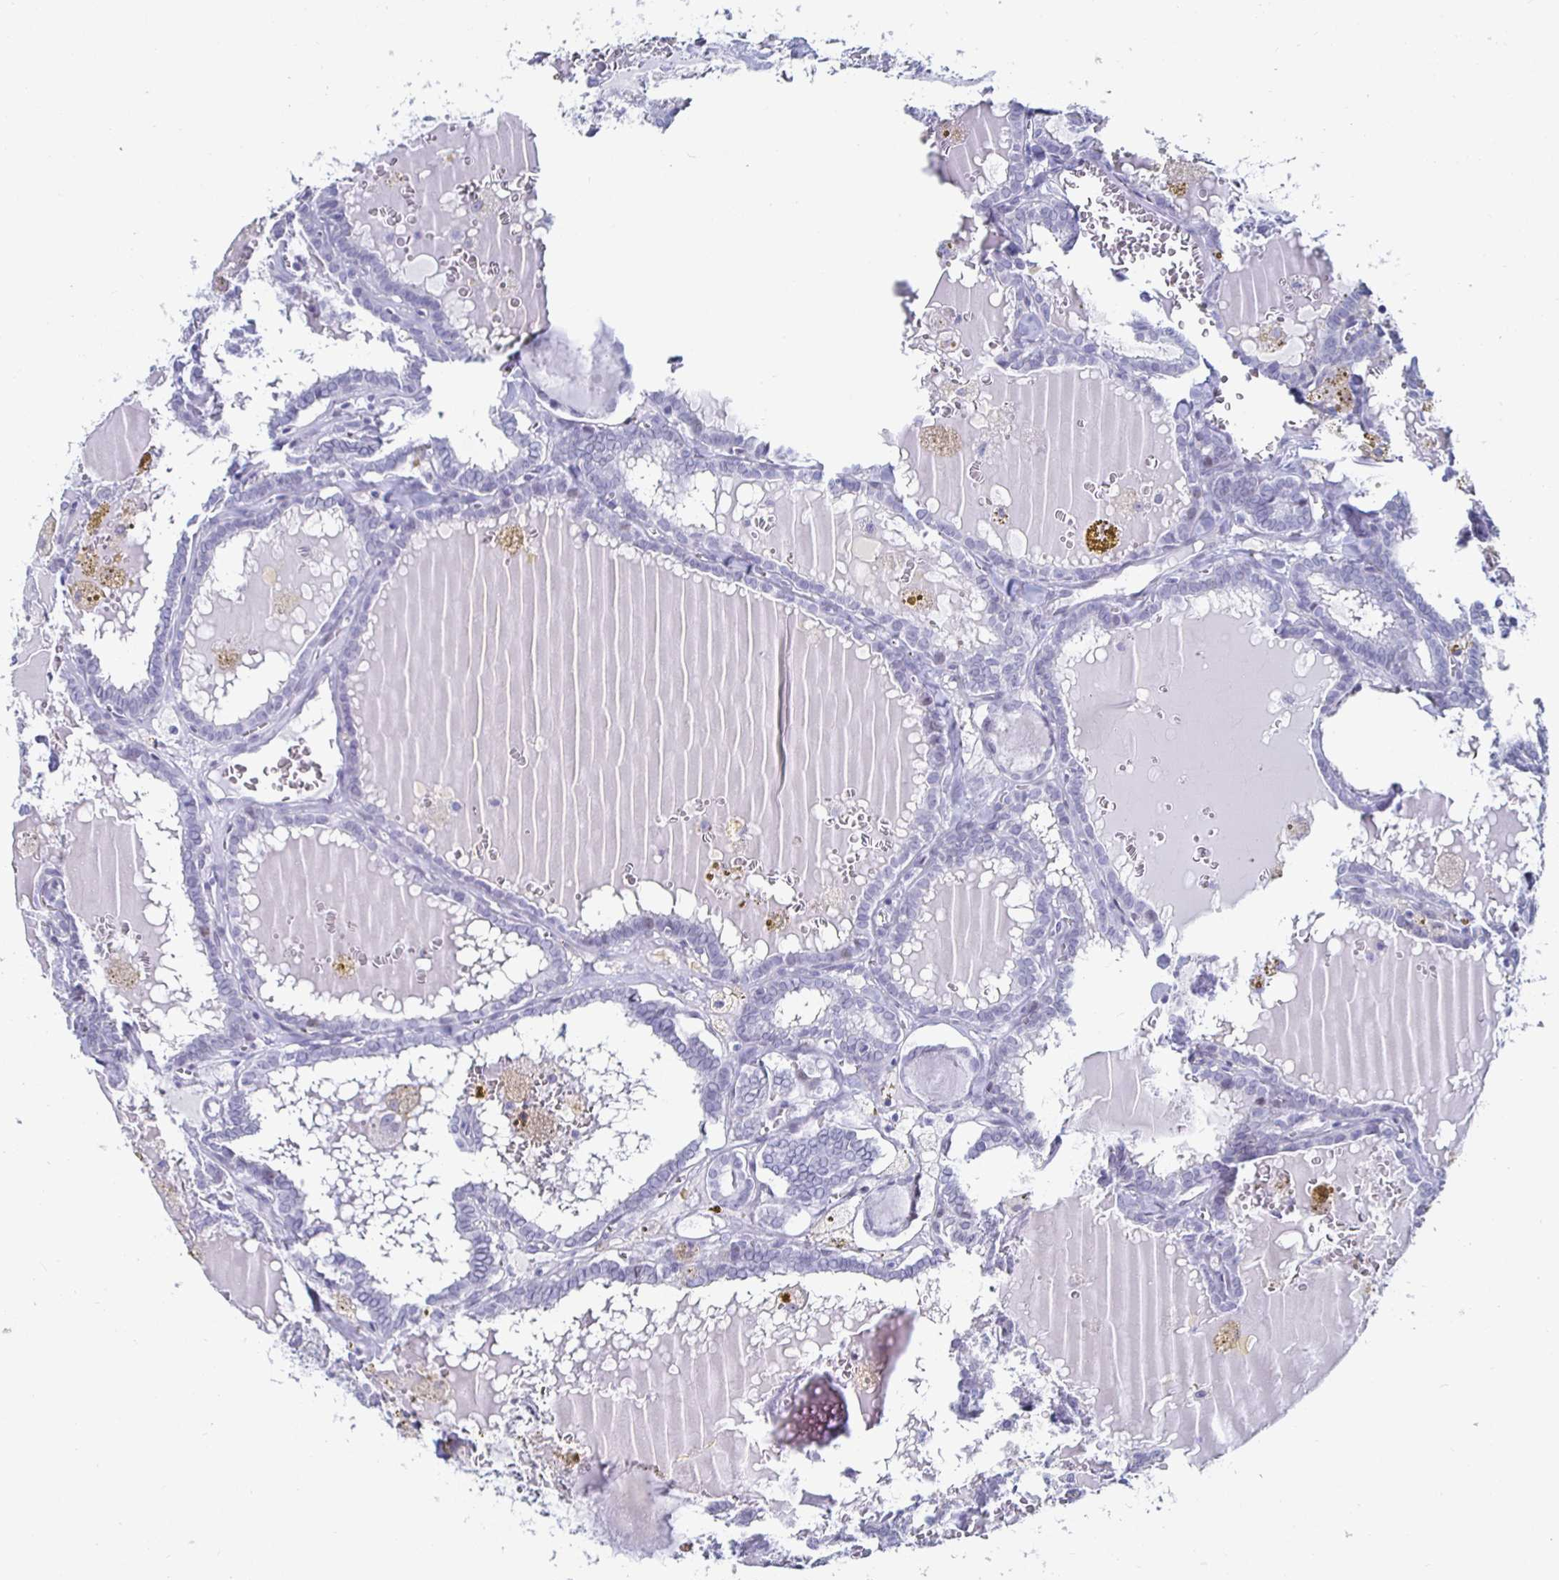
{"staining": {"intensity": "negative", "quantity": "none", "location": "none"}, "tissue": "thyroid cancer", "cell_type": "Tumor cells", "image_type": "cancer", "snomed": [{"axis": "morphology", "description": "Papillary adenocarcinoma, NOS"}, {"axis": "topography", "description": "Thyroid gland"}], "caption": "DAB immunohistochemical staining of human papillary adenocarcinoma (thyroid) reveals no significant expression in tumor cells.", "gene": "KRT4", "patient": {"sex": "female", "age": 39}}